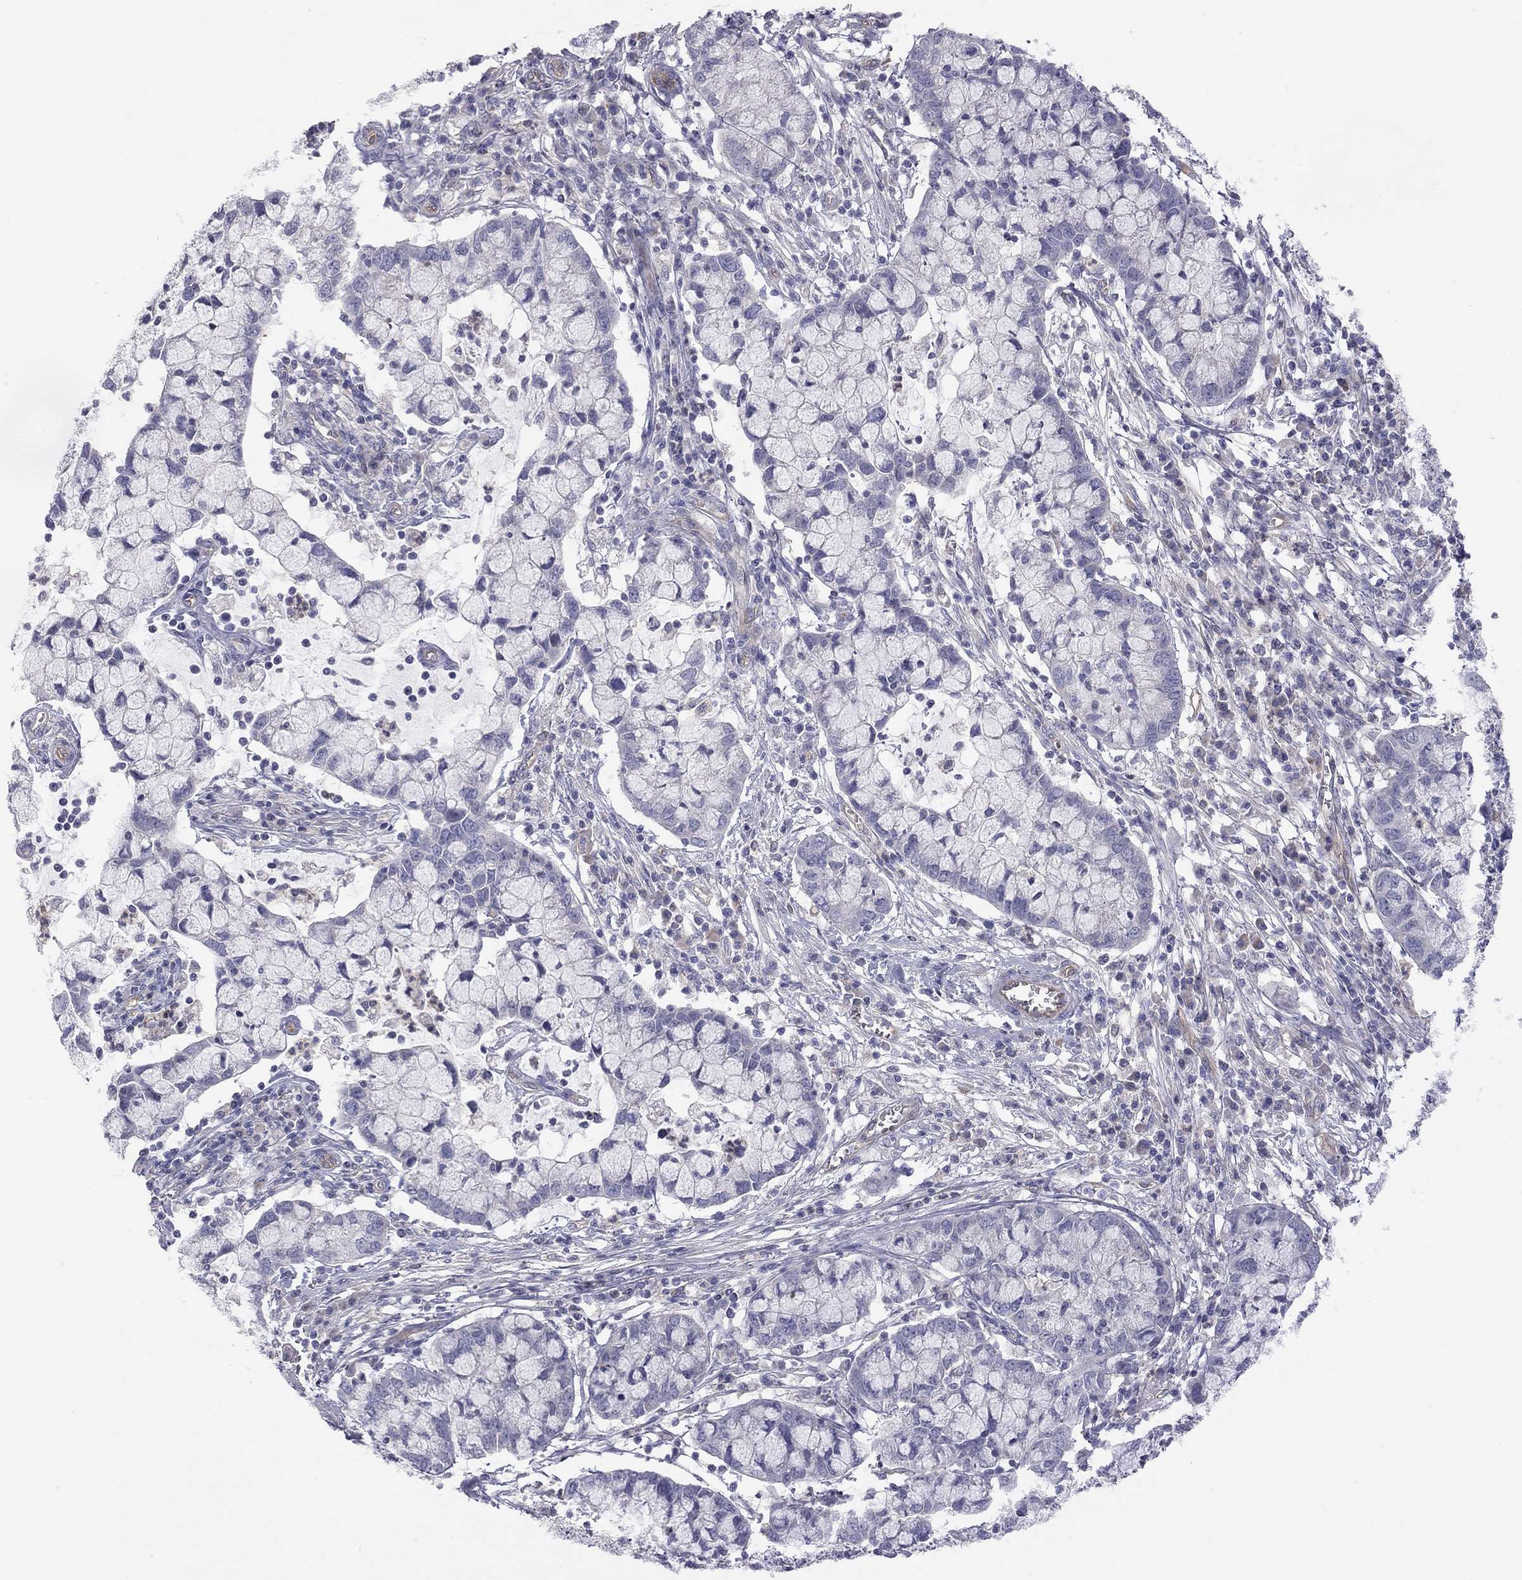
{"staining": {"intensity": "negative", "quantity": "none", "location": "none"}, "tissue": "cervical cancer", "cell_type": "Tumor cells", "image_type": "cancer", "snomed": [{"axis": "morphology", "description": "Adenocarcinoma, NOS"}, {"axis": "topography", "description": "Cervix"}], "caption": "This is a photomicrograph of IHC staining of cervical cancer, which shows no positivity in tumor cells. (DAB (3,3'-diaminobenzidine) immunohistochemistry (IHC) with hematoxylin counter stain).", "gene": "GPRC5B", "patient": {"sex": "female", "age": 40}}